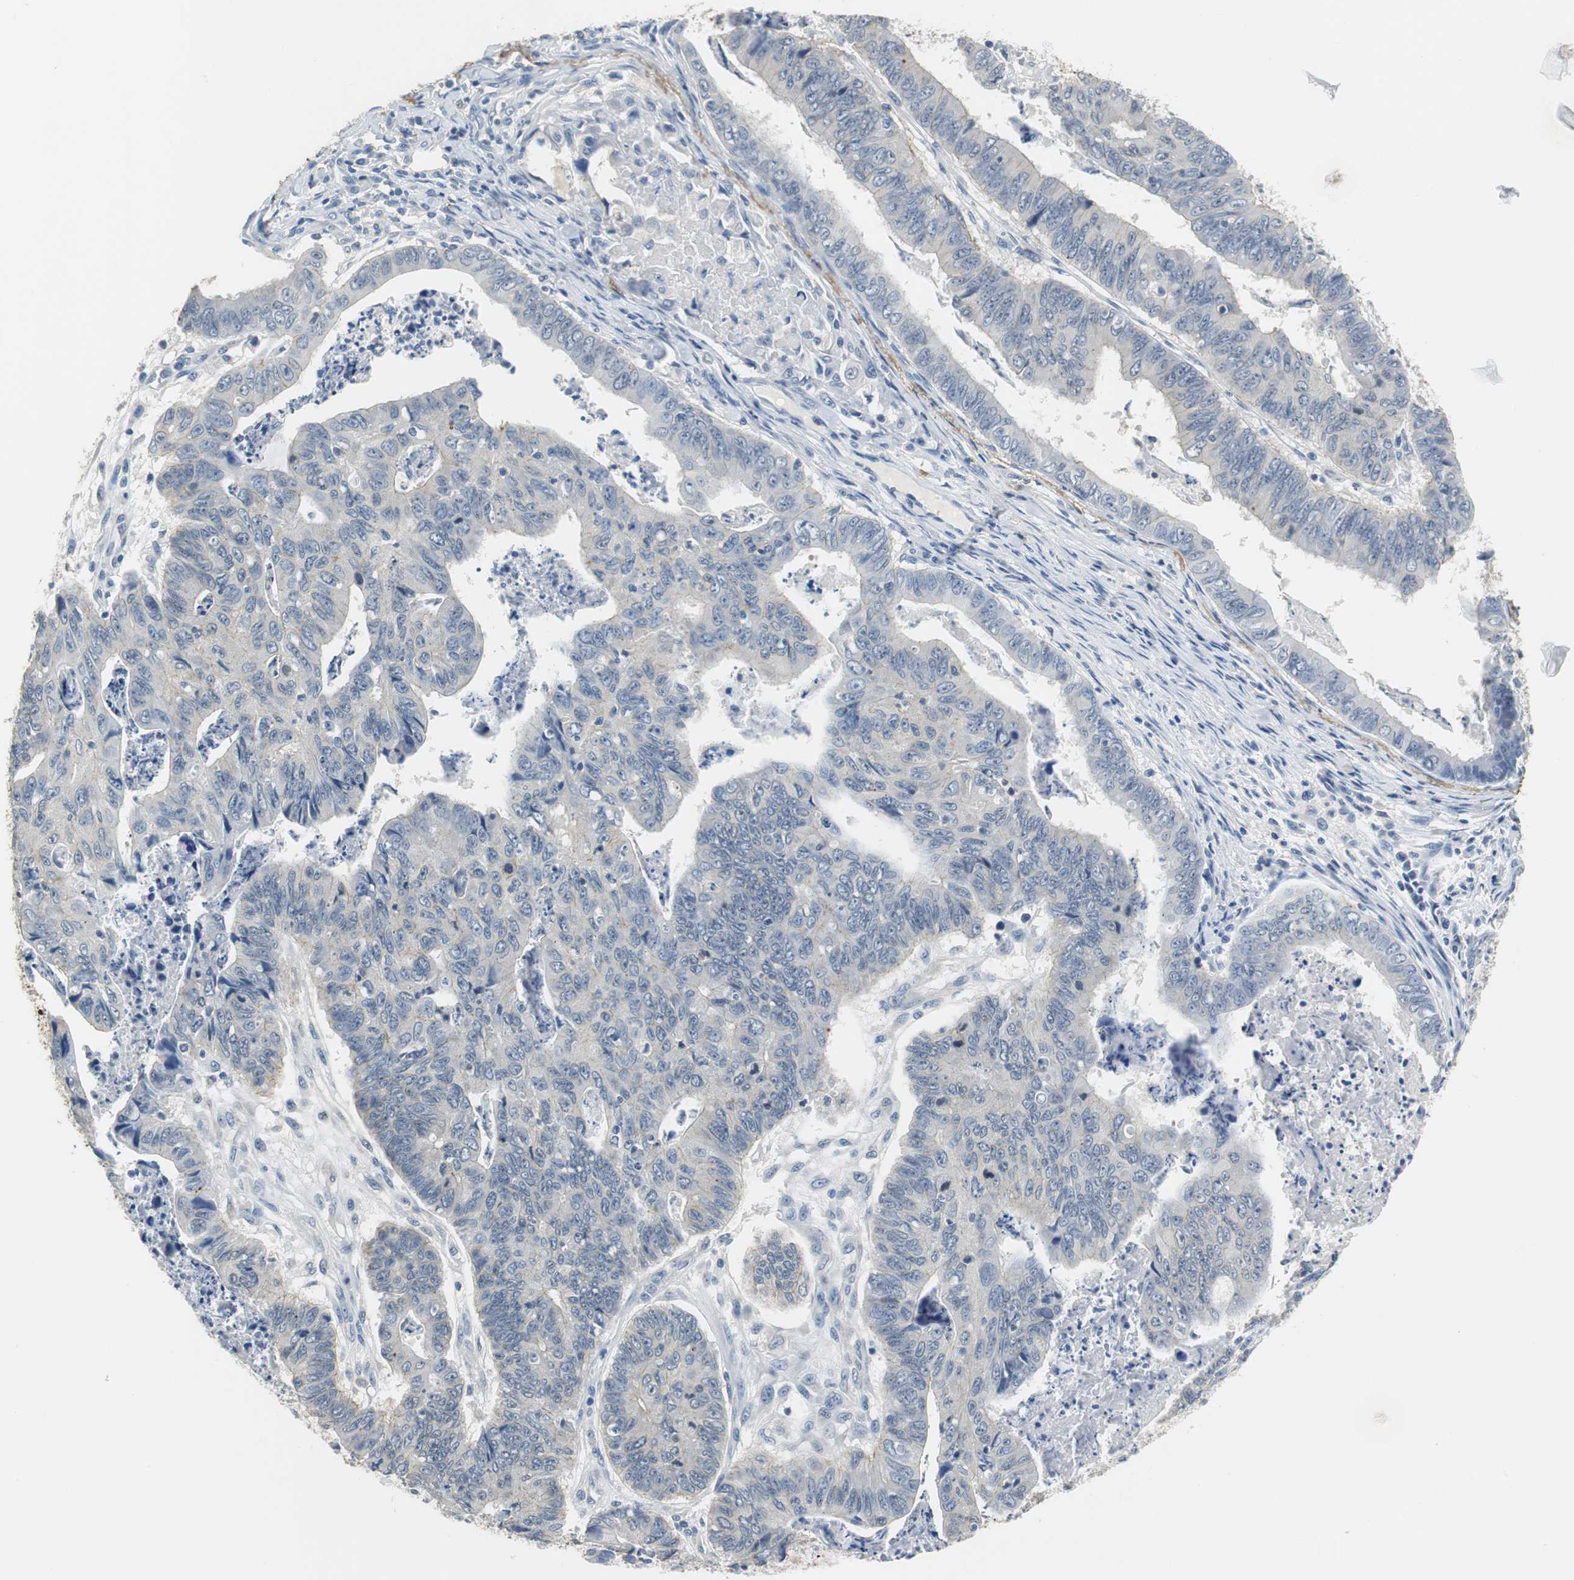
{"staining": {"intensity": "negative", "quantity": "none", "location": "none"}, "tissue": "stomach cancer", "cell_type": "Tumor cells", "image_type": "cancer", "snomed": [{"axis": "morphology", "description": "Adenocarcinoma, NOS"}, {"axis": "topography", "description": "Stomach, lower"}], "caption": "The image exhibits no significant positivity in tumor cells of stomach cancer.", "gene": "MUC7", "patient": {"sex": "male", "age": 77}}